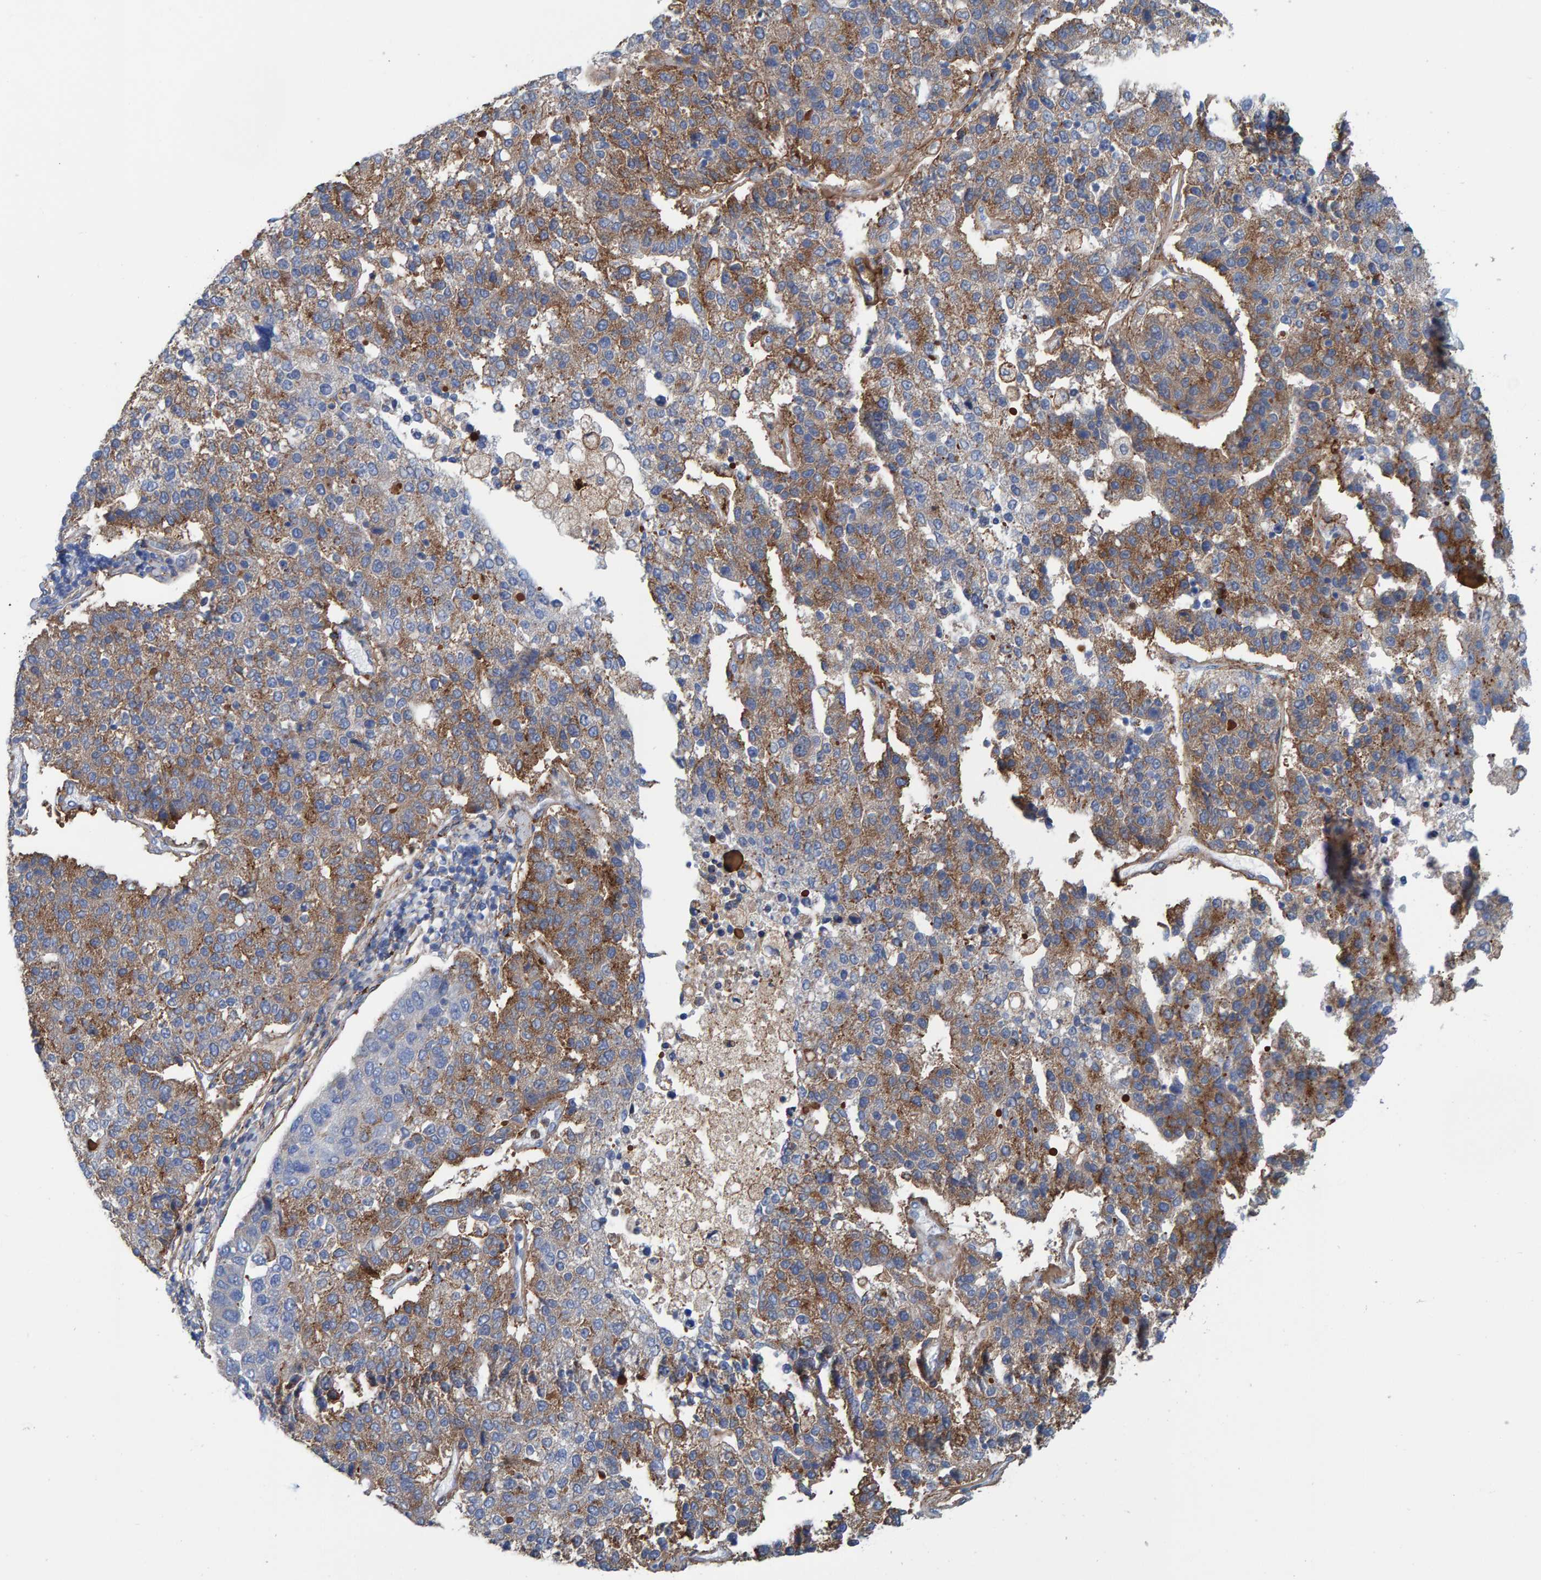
{"staining": {"intensity": "moderate", "quantity": ">75%", "location": "cytoplasmic/membranous"}, "tissue": "pancreatic cancer", "cell_type": "Tumor cells", "image_type": "cancer", "snomed": [{"axis": "morphology", "description": "Adenocarcinoma, NOS"}, {"axis": "topography", "description": "Pancreas"}], "caption": "DAB immunohistochemical staining of pancreatic adenocarcinoma exhibits moderate cytoplasmic/membranous protein staining in approximately >75% of tumor cells.", "gene": "LRP1", "patient": {"sex": "female", "age": 61}}